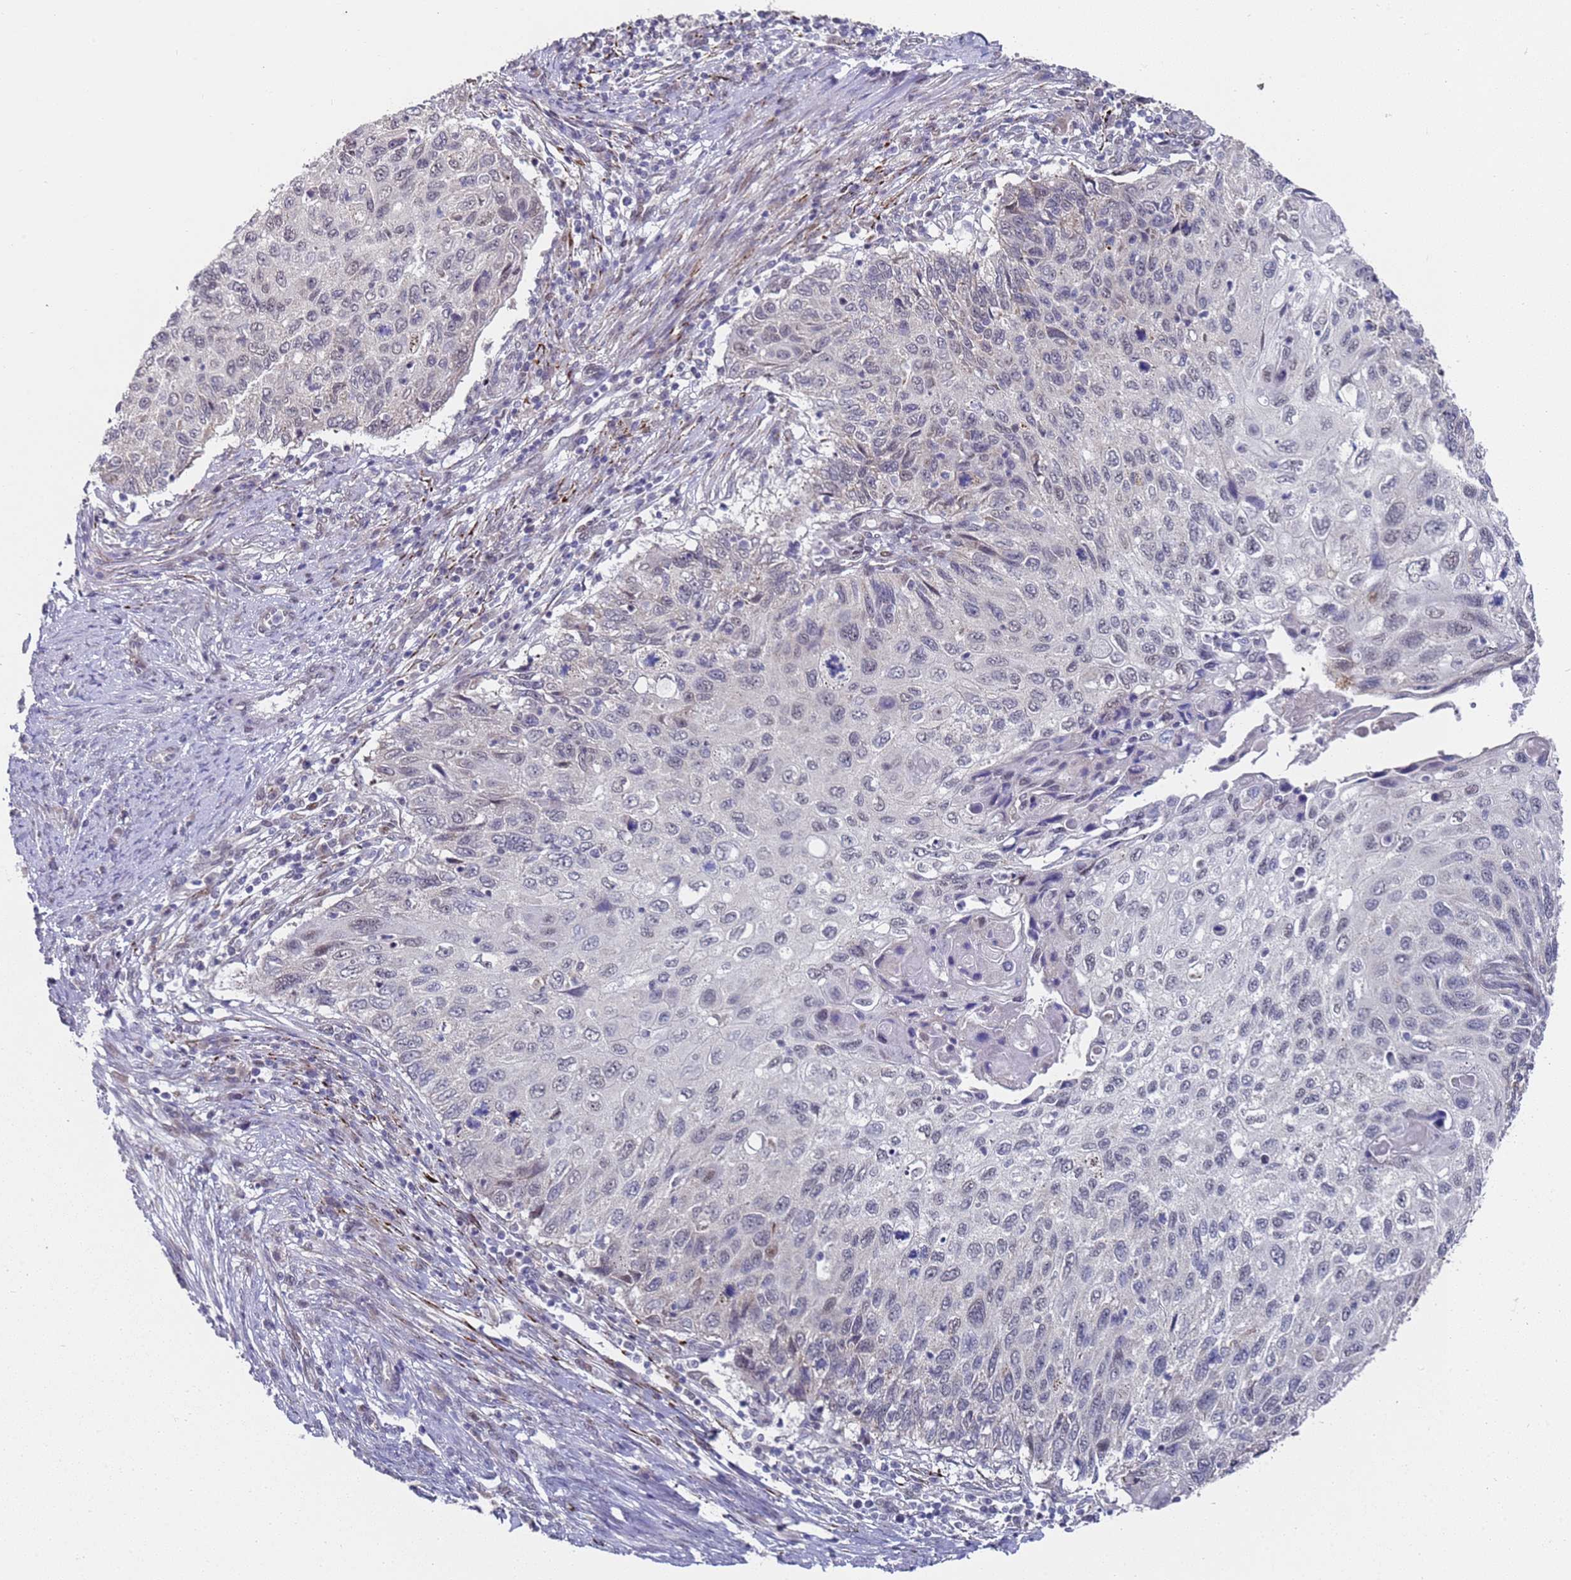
{"staining": {"intensity": "weak", "quantity": "<25%", "location": "nuclear"}, "tissue": "cervical cancer", "cell_type": "Tumor cells", "image_type": "cancer", "snomed": [{"axis": "morphology", "description": "Squamous cell carcinoma, NOS"}, {"axis": "topography", "description": "Cervix"}], "caption": "Human squamous cell carcinoma (cervical) stained for a protein using immunohistochemistry (IHC) reveals no staining in tumor cells.", "gene": "COPS6", "patient": {"sex": "female", "age": 70}}